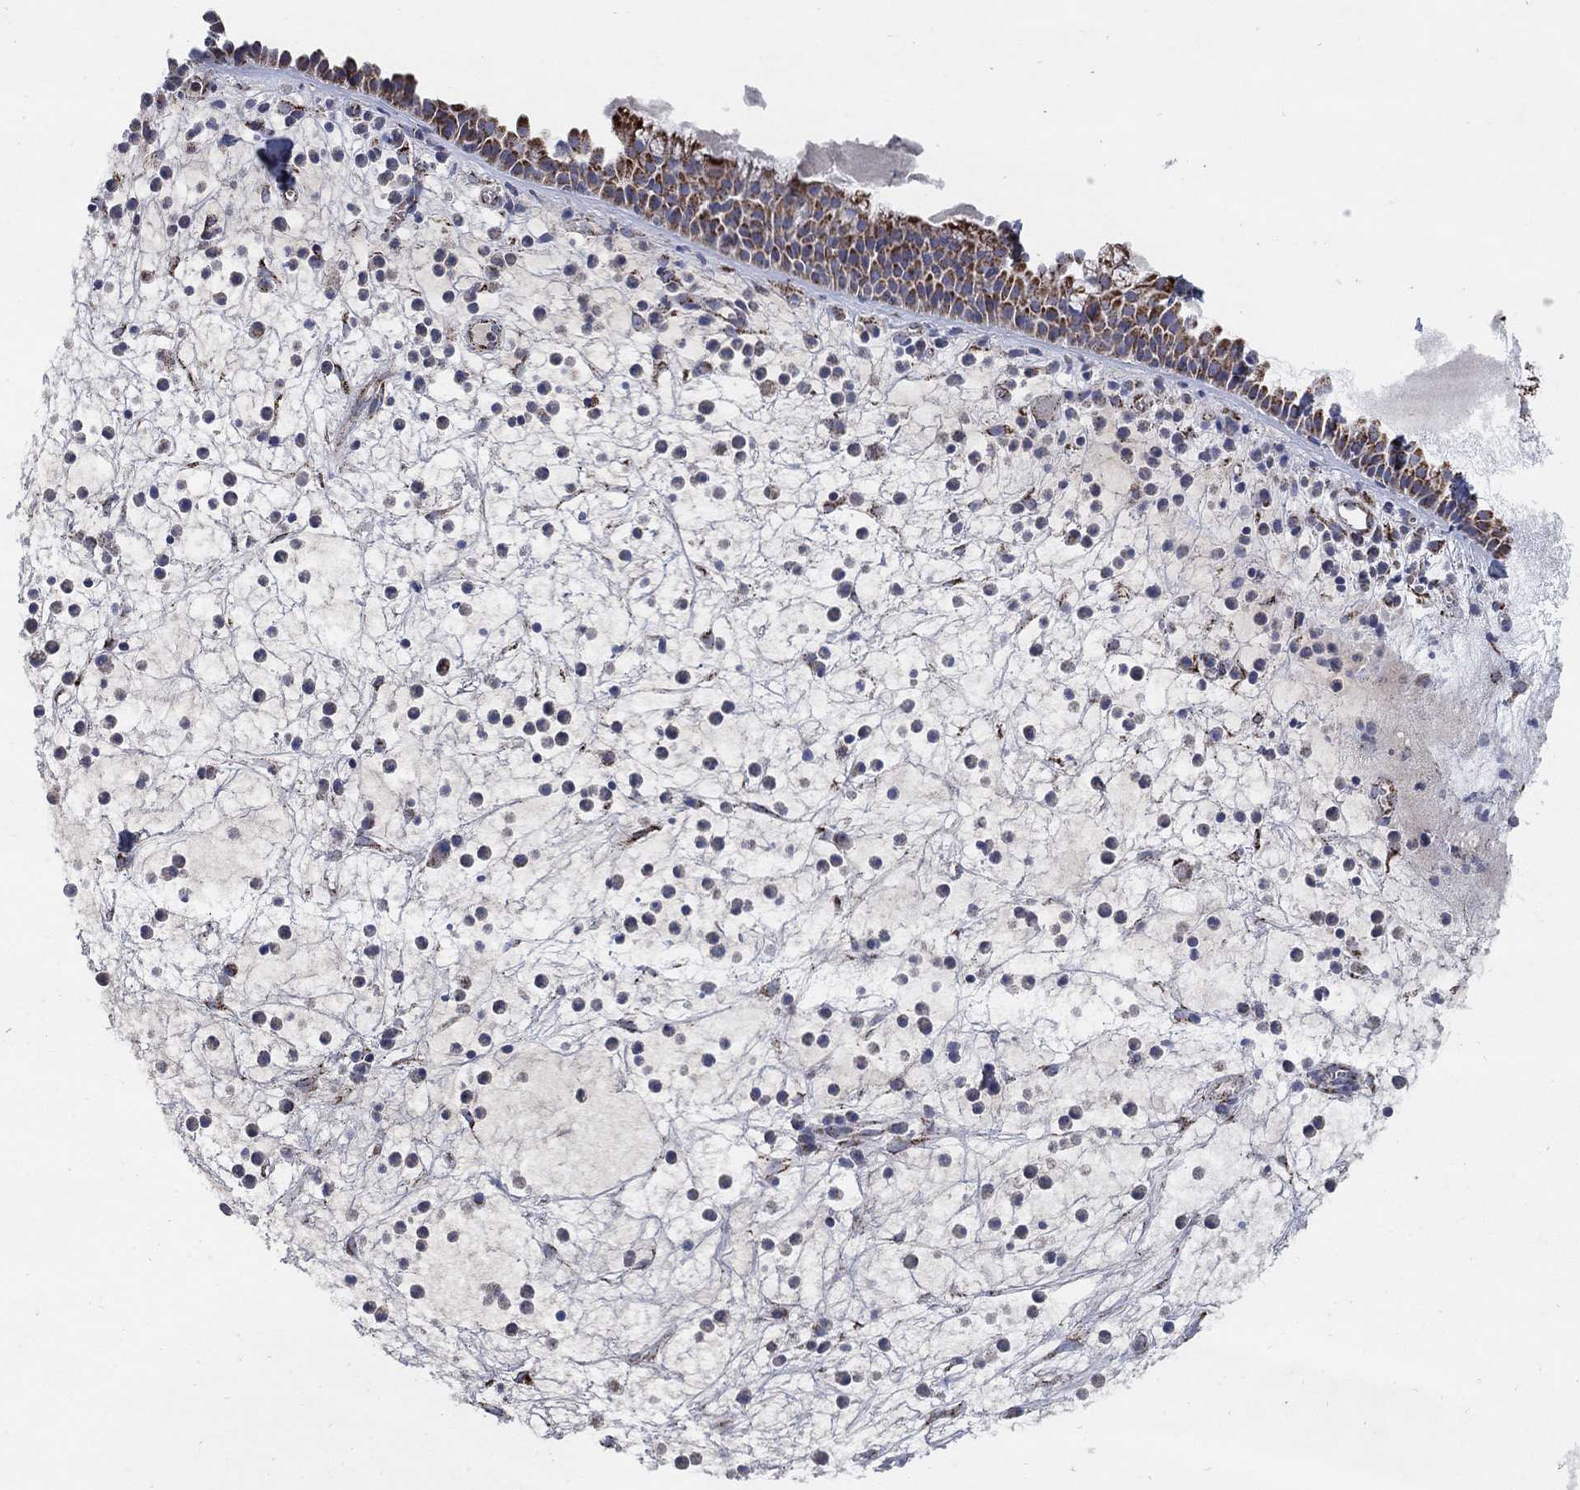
{"staining": {"intensity": "strong", "quantity": ">75%", "location": "cytoplasmic/membranous"}, "tissue": "nasopharynx", "cell_type": "Respiratory epithelial cells", "image_type": "normal", "snomed": [{"axis": "morphology", "description": "Normal tissue, NOS"}, {"axis": "topography", "description": "Nasopharynx"}], "caption": "Immunohistochemistry (IHC) histopathology image of normal human nasopharynx stained for a protein (brown), which exhibits high levels of strong cytoplasmic/membranous positivity in approximately >75% of respiratory epithelial cells.", "gene": "PNPLA2", "patient": {"sex": "female", "age": 73}}